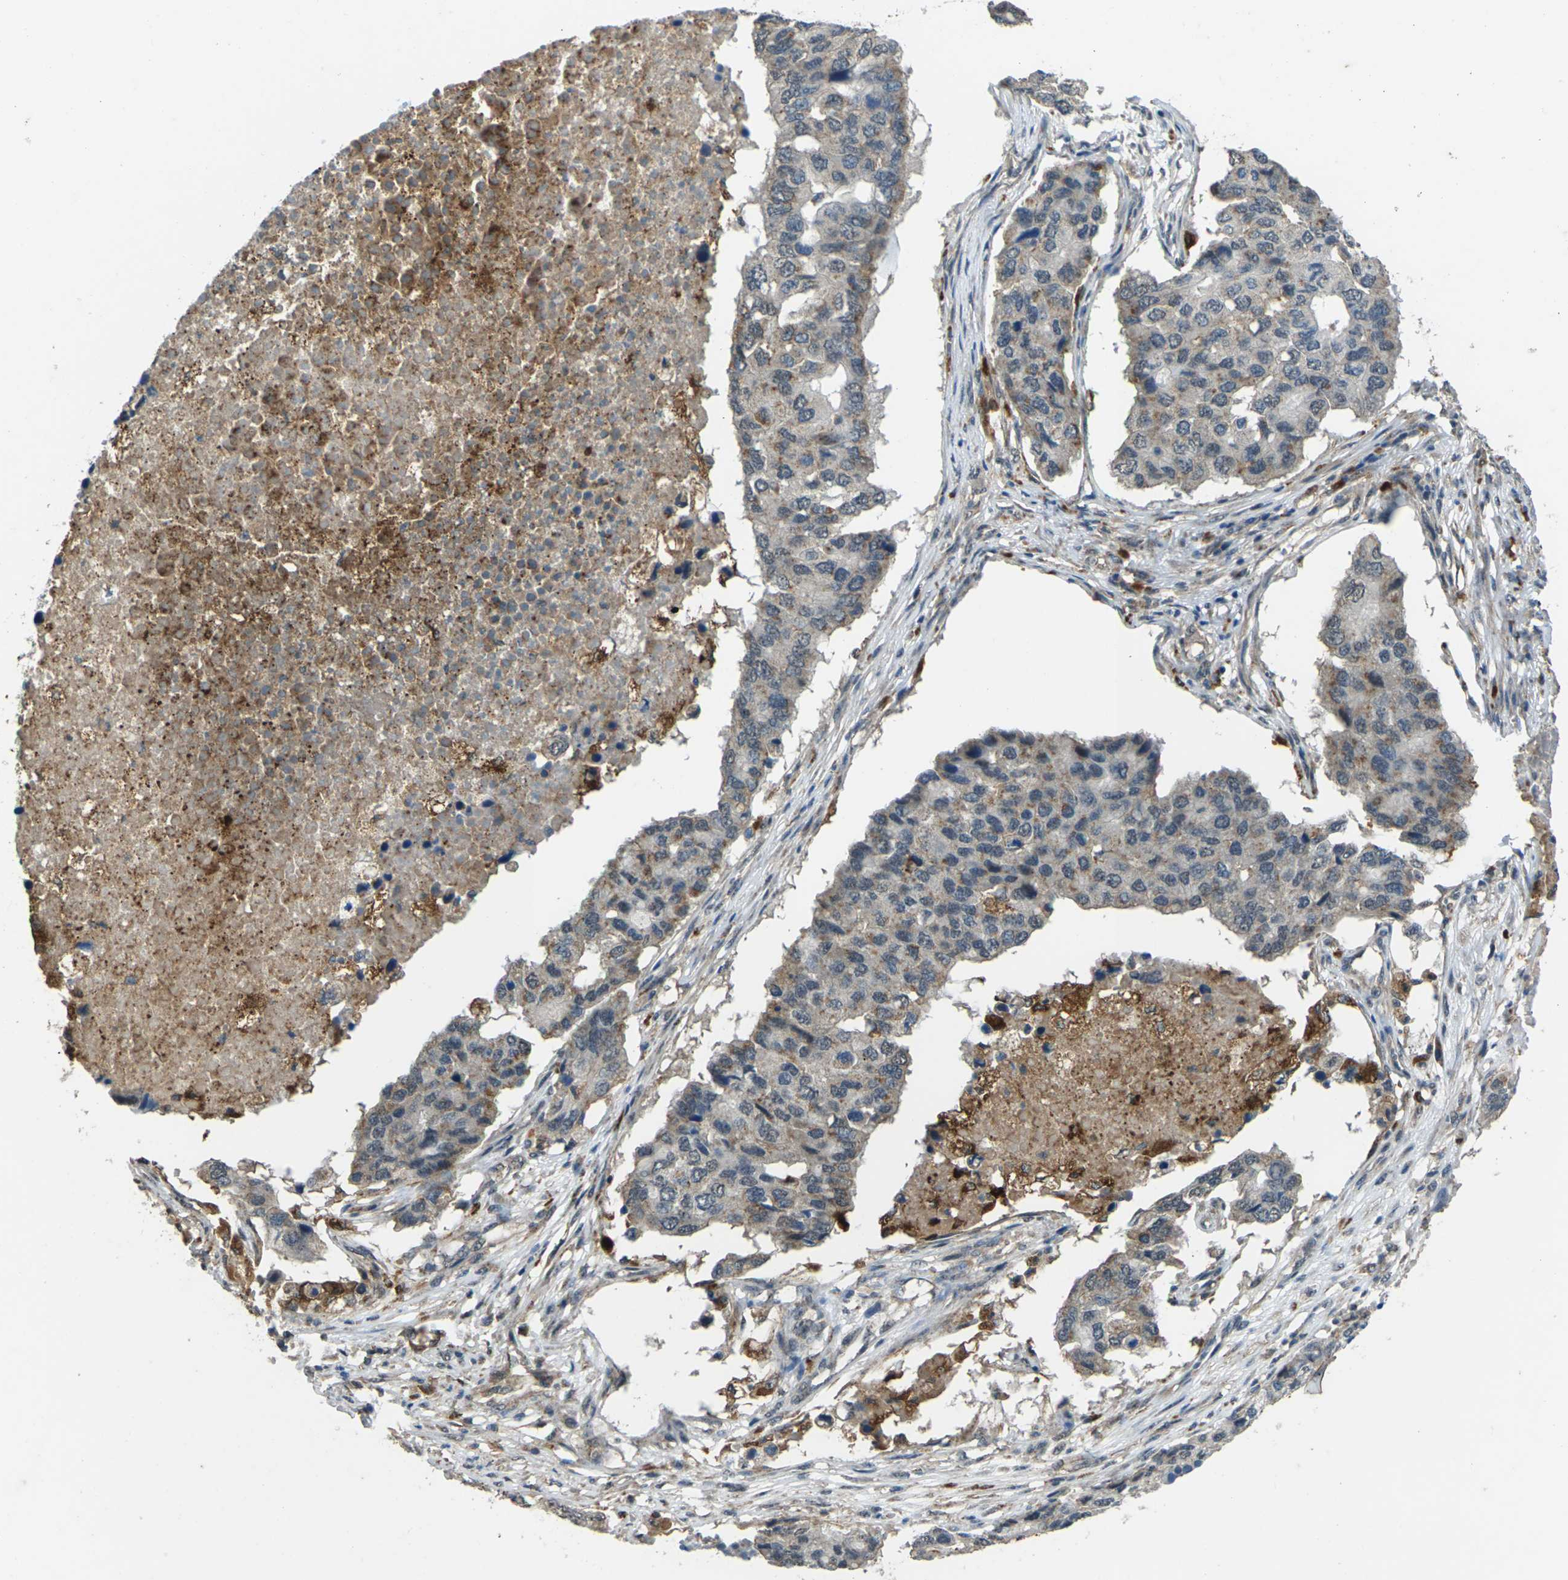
{"staining": {"intensity": "weak", "quantity": "<25%", "location": "cytoplasmic/membranous"}, "tissue": "pancreatic cancer", "cell_type": "Tumor cells", "image_type": "cancer", "snomed": [{"axis": "morphology", "description": "Adenocarcinoma, NOS"}, {"axis": "topography", "description": "Pancreas"}], "caption": "Immunohistochemical staining of pancreatic cancer (adenocarcinoma) shows no significant staining in tumor cells. Nuclei are stained in blue.", "gene": "SLC31A2", "patient": {"sex": "male", "age": 50}}